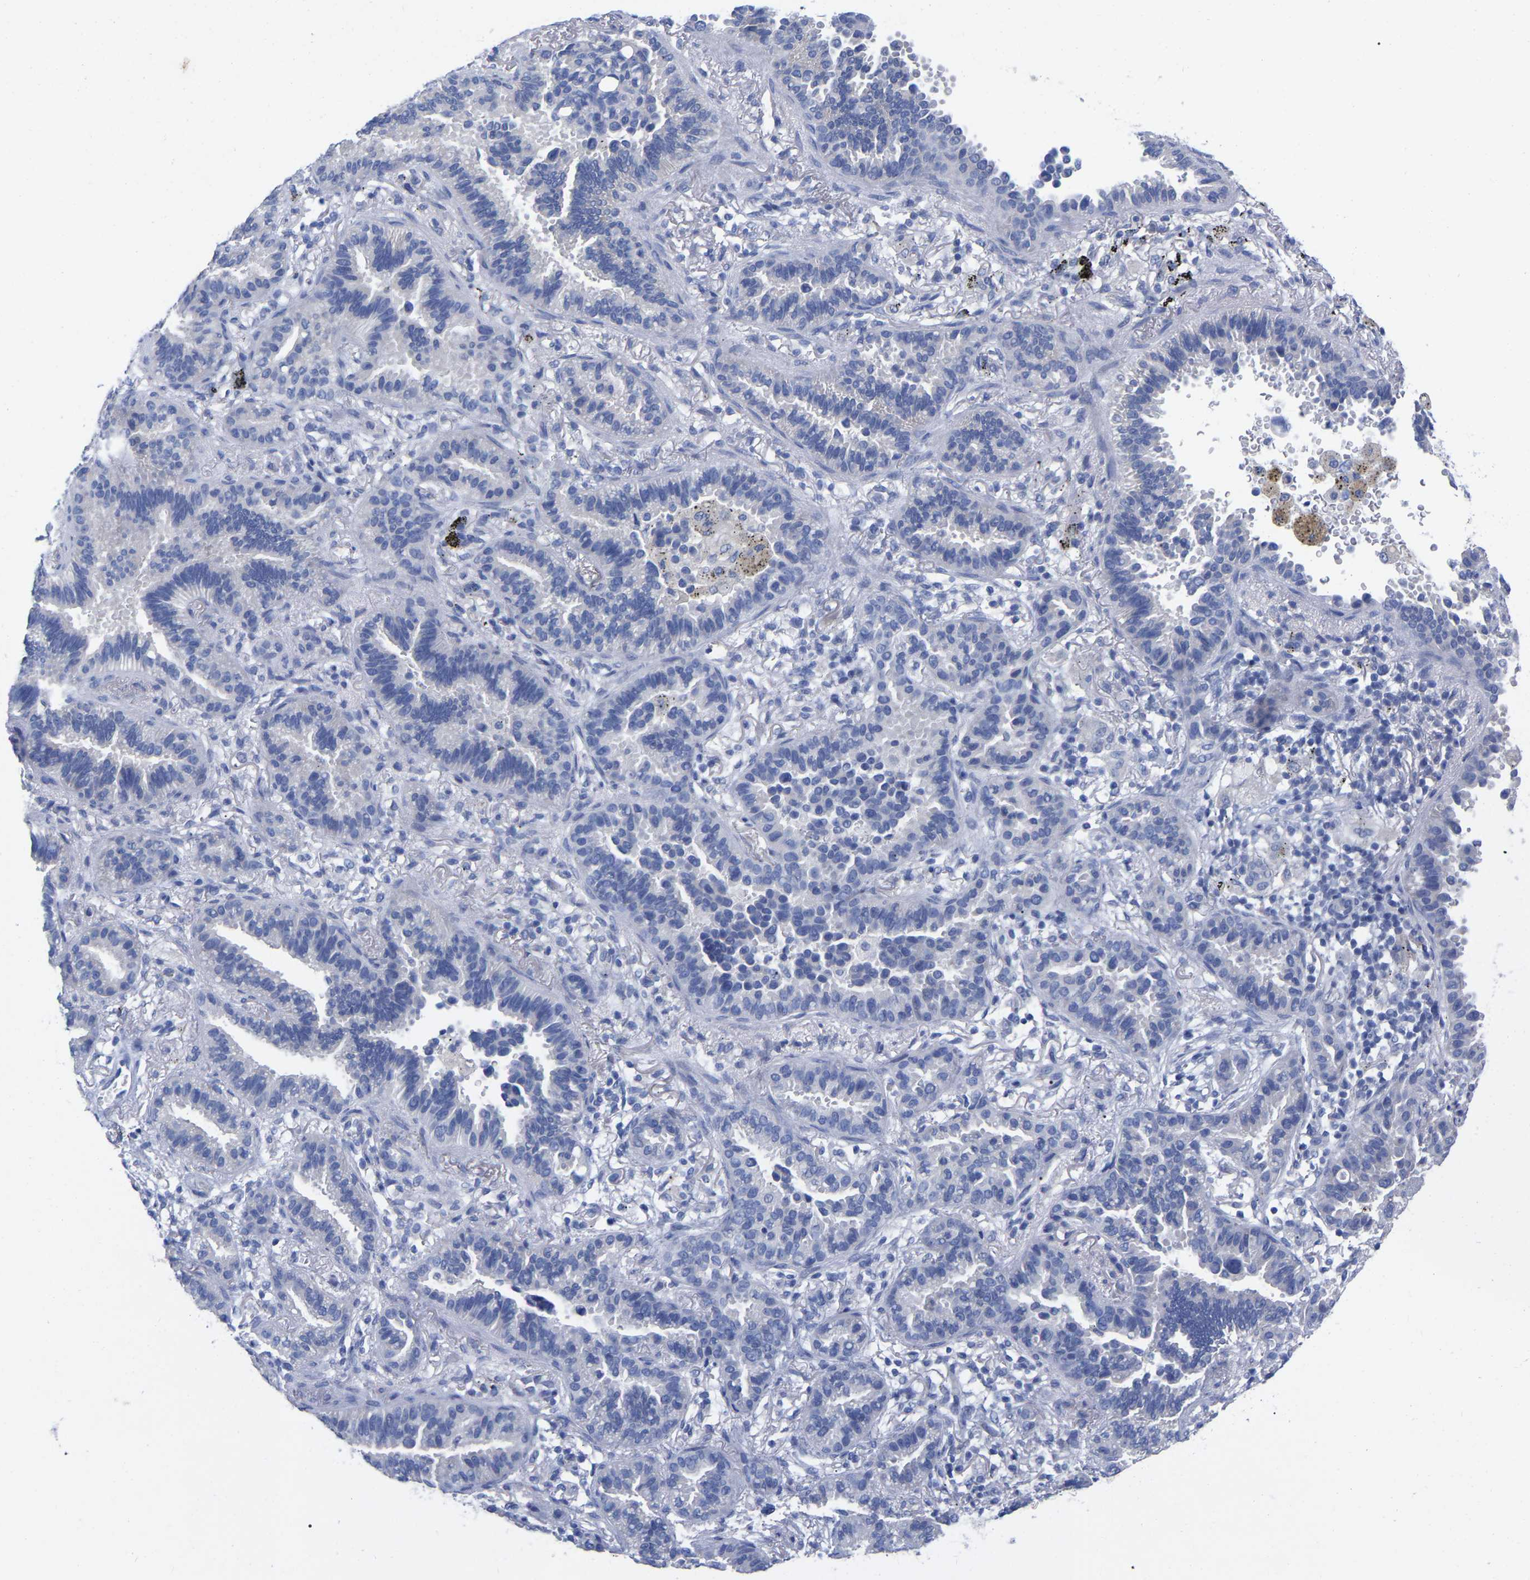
{"staining": {"intensity": "negative", "quantity": "none", "location": "none"}, "tissue": "lung cancer", "cell_type": "Tumor cells", "image_type": "cancer", "snomed": [{"axis": "morphology", "description": "Normal tissue, NOS"}, {"axis": "morphology", "description": "Adenocarcinoma, NOS"}, {"axis": "topography", "description": "Lung"}], "caption": "Immunohistochemical staining of lung cancer exhibits no significant staining in tumor cells.", "gene": "HAPLN1", "patient": {"sex": "male", "age": 59}}